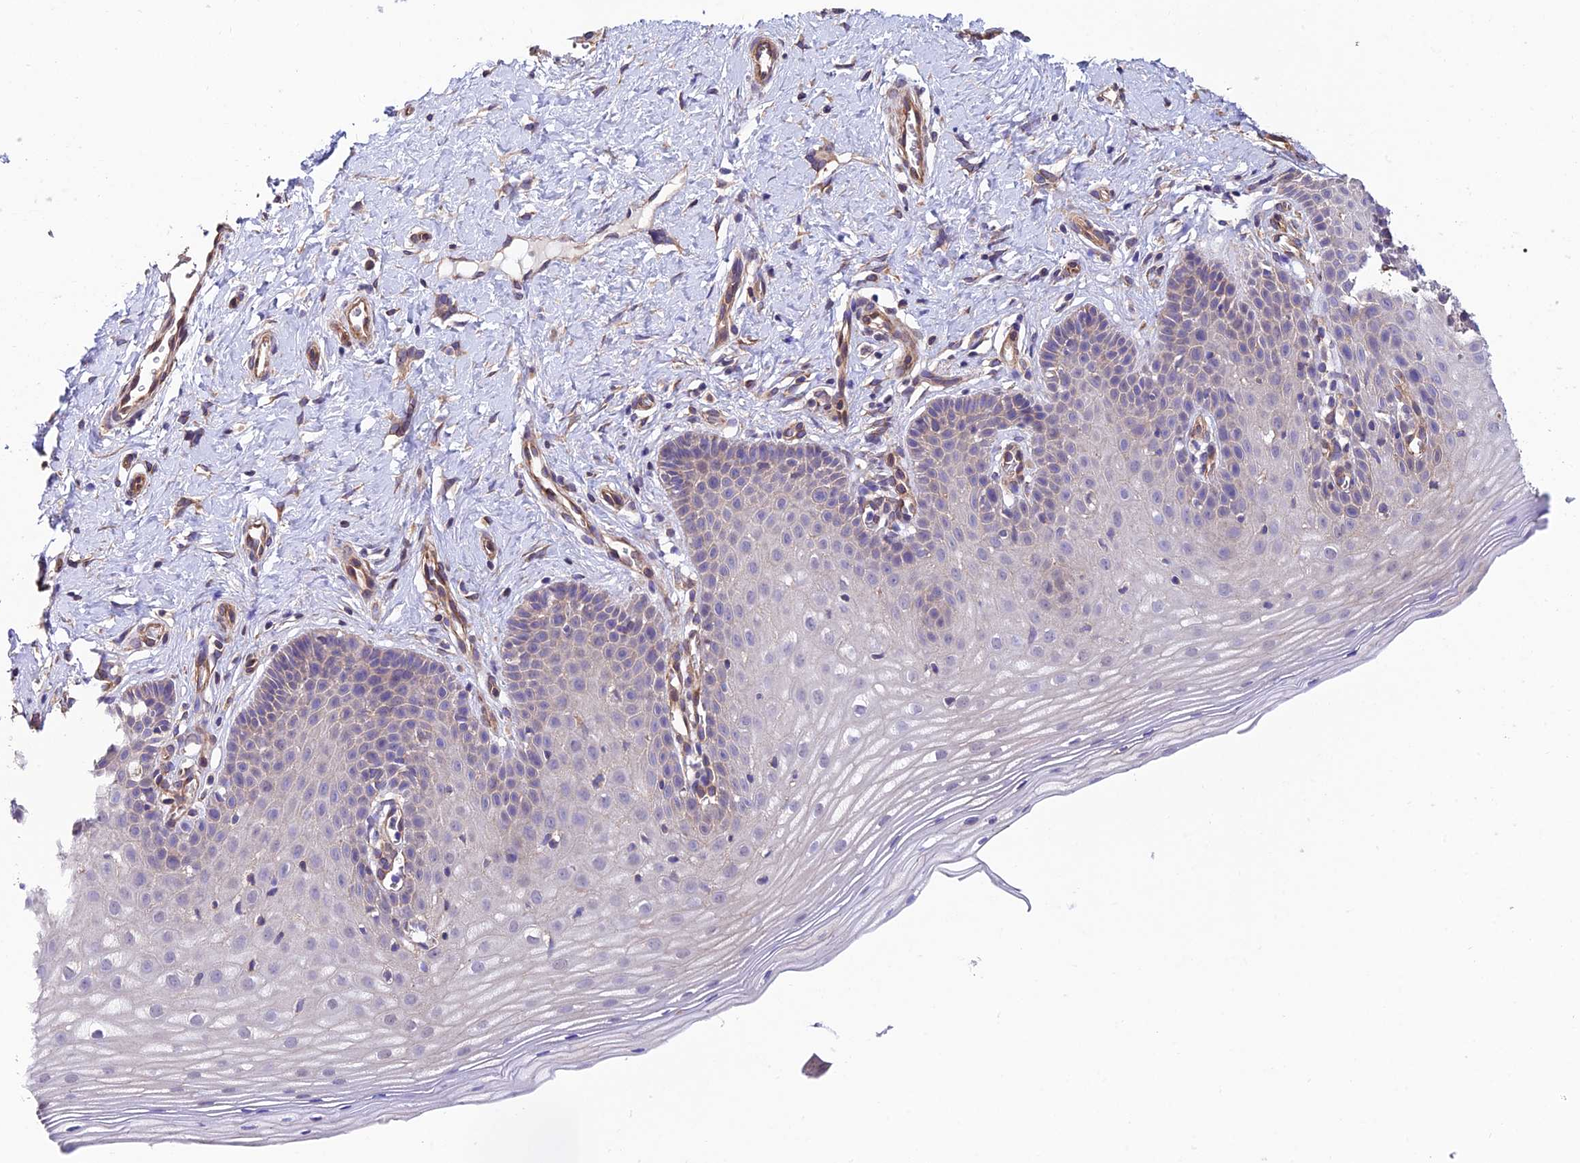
{"staining": {"intensity": "weak", "quantity": "25%-75%", "location": "cytoplasmic/membranous"}, "tissue": "cervix", "cell_type": "Glandular cells", "image_type": "normal", "snomed": [{"axis": "morphology", "description": "Normal tissue, NOS"}, {"axis": "topography", "description": "Cervix"}], "caption": "This image reveals immunohistochemistry (IHC) staining of benign cervix, with low weak cytoplasmic/membranous expression in about 25%-75% of glandular cells.", "gene": "QRFP", "patient": {"sex": "female", "age": 36}}